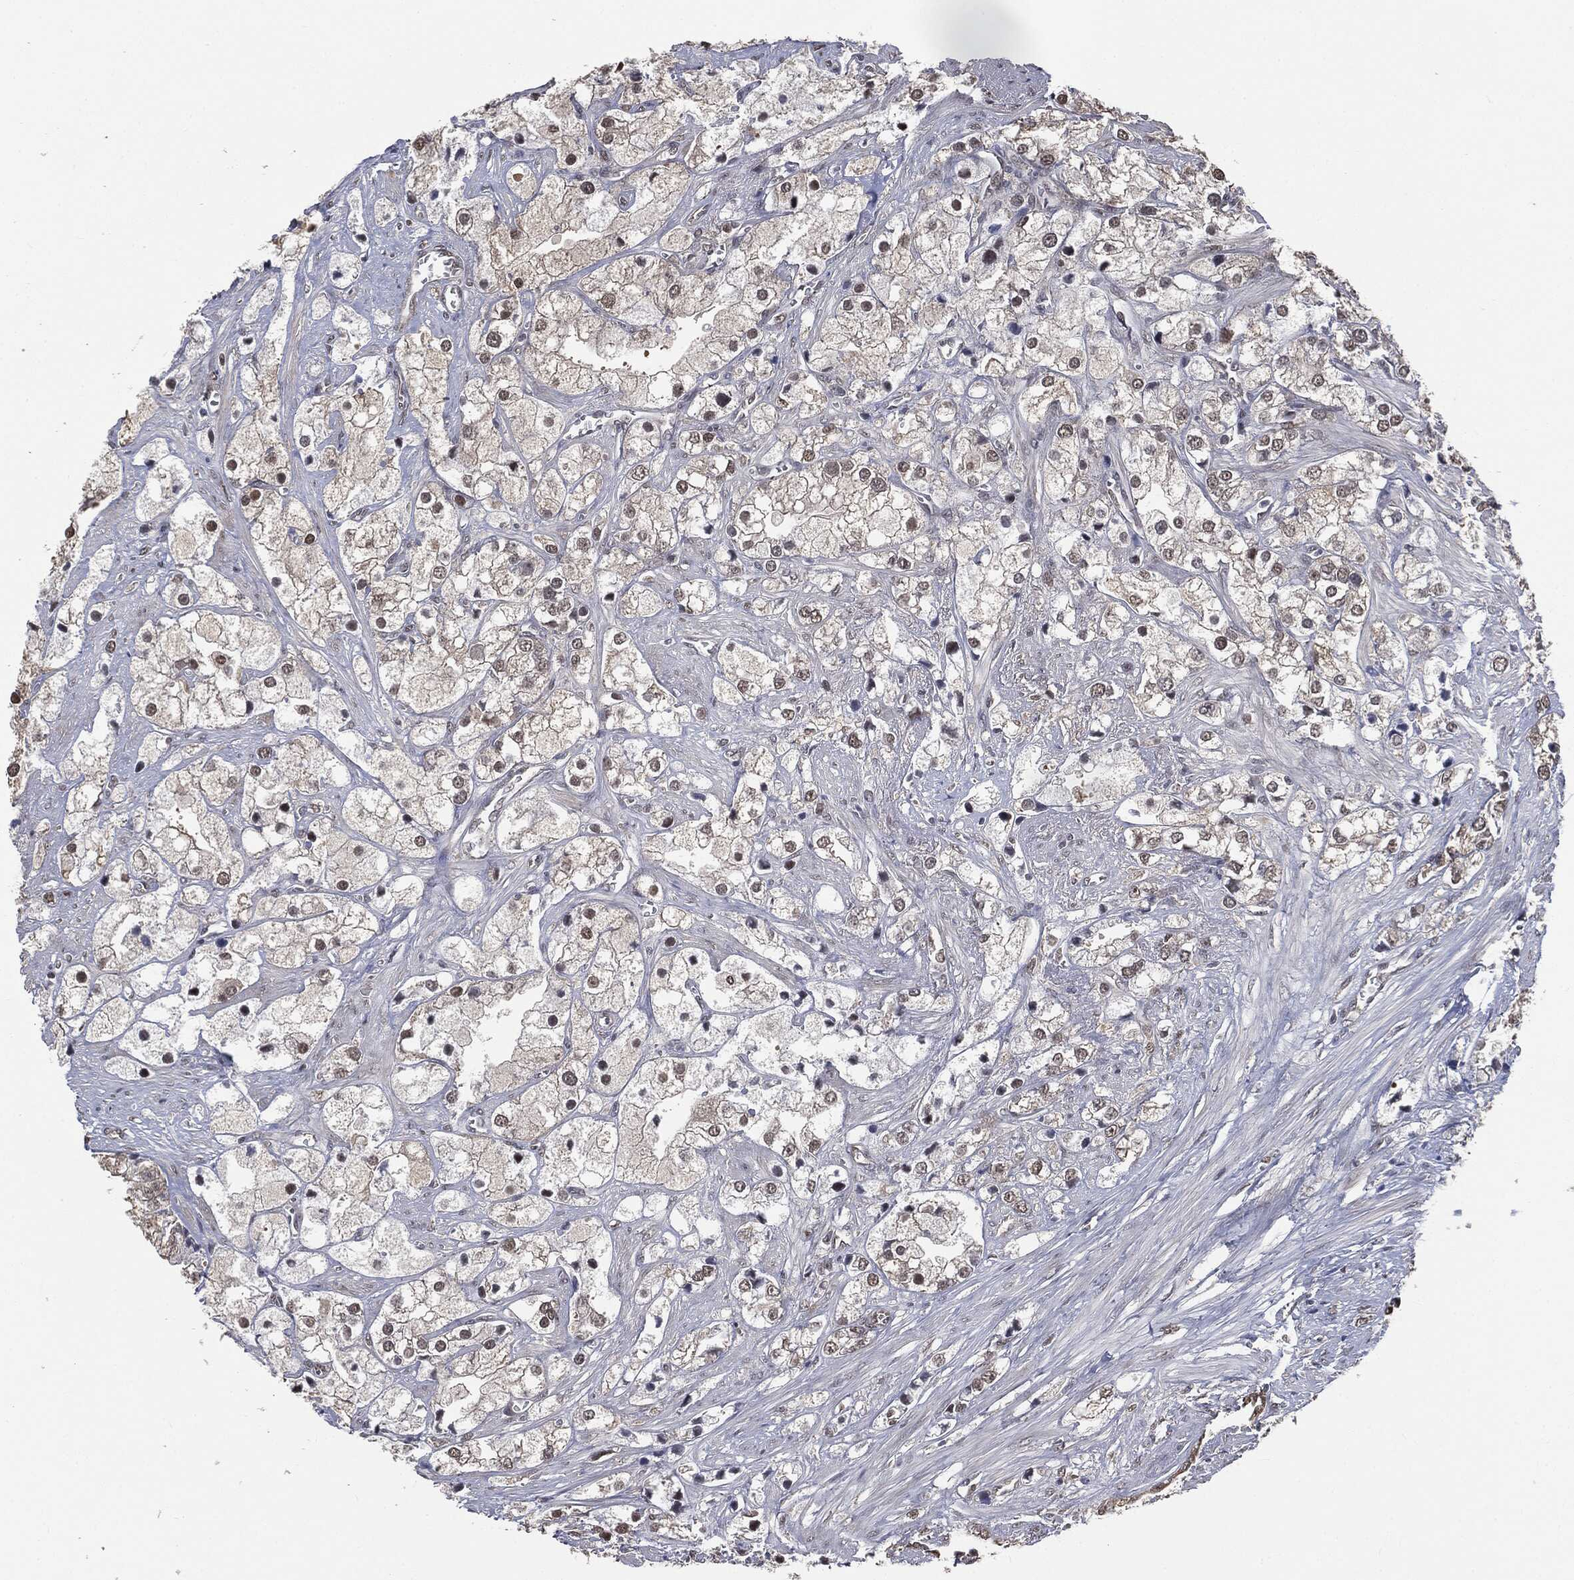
{"staining": {"intensity": "weak", "quantity": "<25%", "location": "cytoplasmic/membranous,nuclear"}, "tissue": "prostate cancer", "cell_type": "Tumor cells", "image_type": "cancer", "snomed": [{"axis": "morphology", "description": "Adenocarcinoma, NOS"}, {"axis": "topography", "description": "Prostate and seminal vesicle, NOS"}, {"axis": "topography", "description": "Prostate"}], "caption": "Prostate adenocarcinoma was stained to show a protein in brown. There is no significant positivity in tumor cells.", "gene": "SHLD2", "patient": {"sex": "male", "age": 79}}